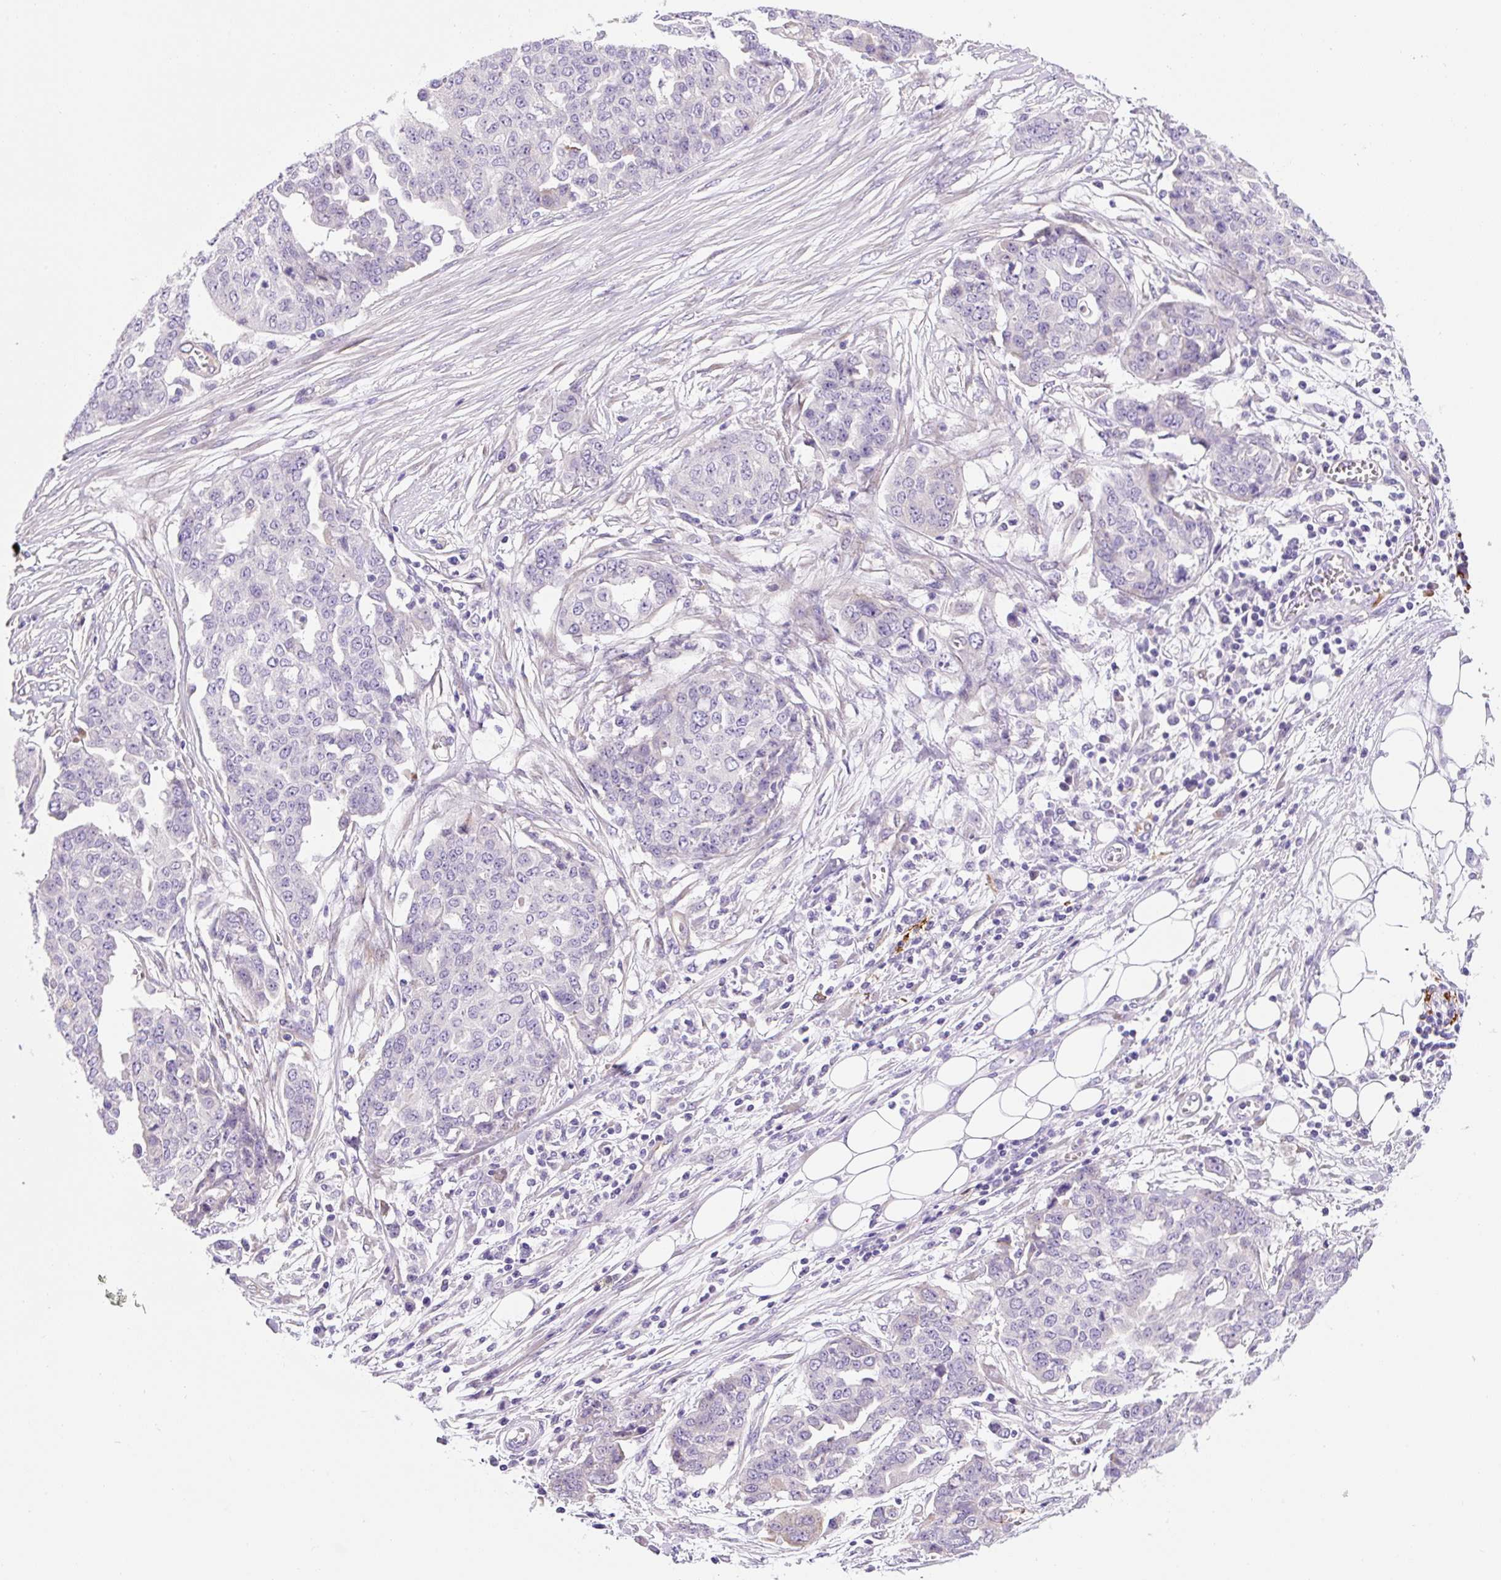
{"staining": {"intensity": "negative", "quantity": "none", "location": "none"}, "tissue": "ovarian cancer", "cell_type": "Tumor cells", "image_type": "cancer", "snomed": [{"axis": "morphology", "description": "Cystadenocarcinoma, serous, NOS"}, {"axis": "topography", "description": "Soft tissue"}, {"axis": "topography", "description": "Ovary"}], "caption": "This histopathology image is of ovarian cancer stained with immunohistochemistry (IHC) to label a protein in brown with the nuclei are counter-stained blue. There is no staining in tumor cells. (DAB (3,3'-diaminobenzidine) immunohistochemistry, high magnification).", "gene": "ASB4", "patient": {"sex": "female", "age": 57}}